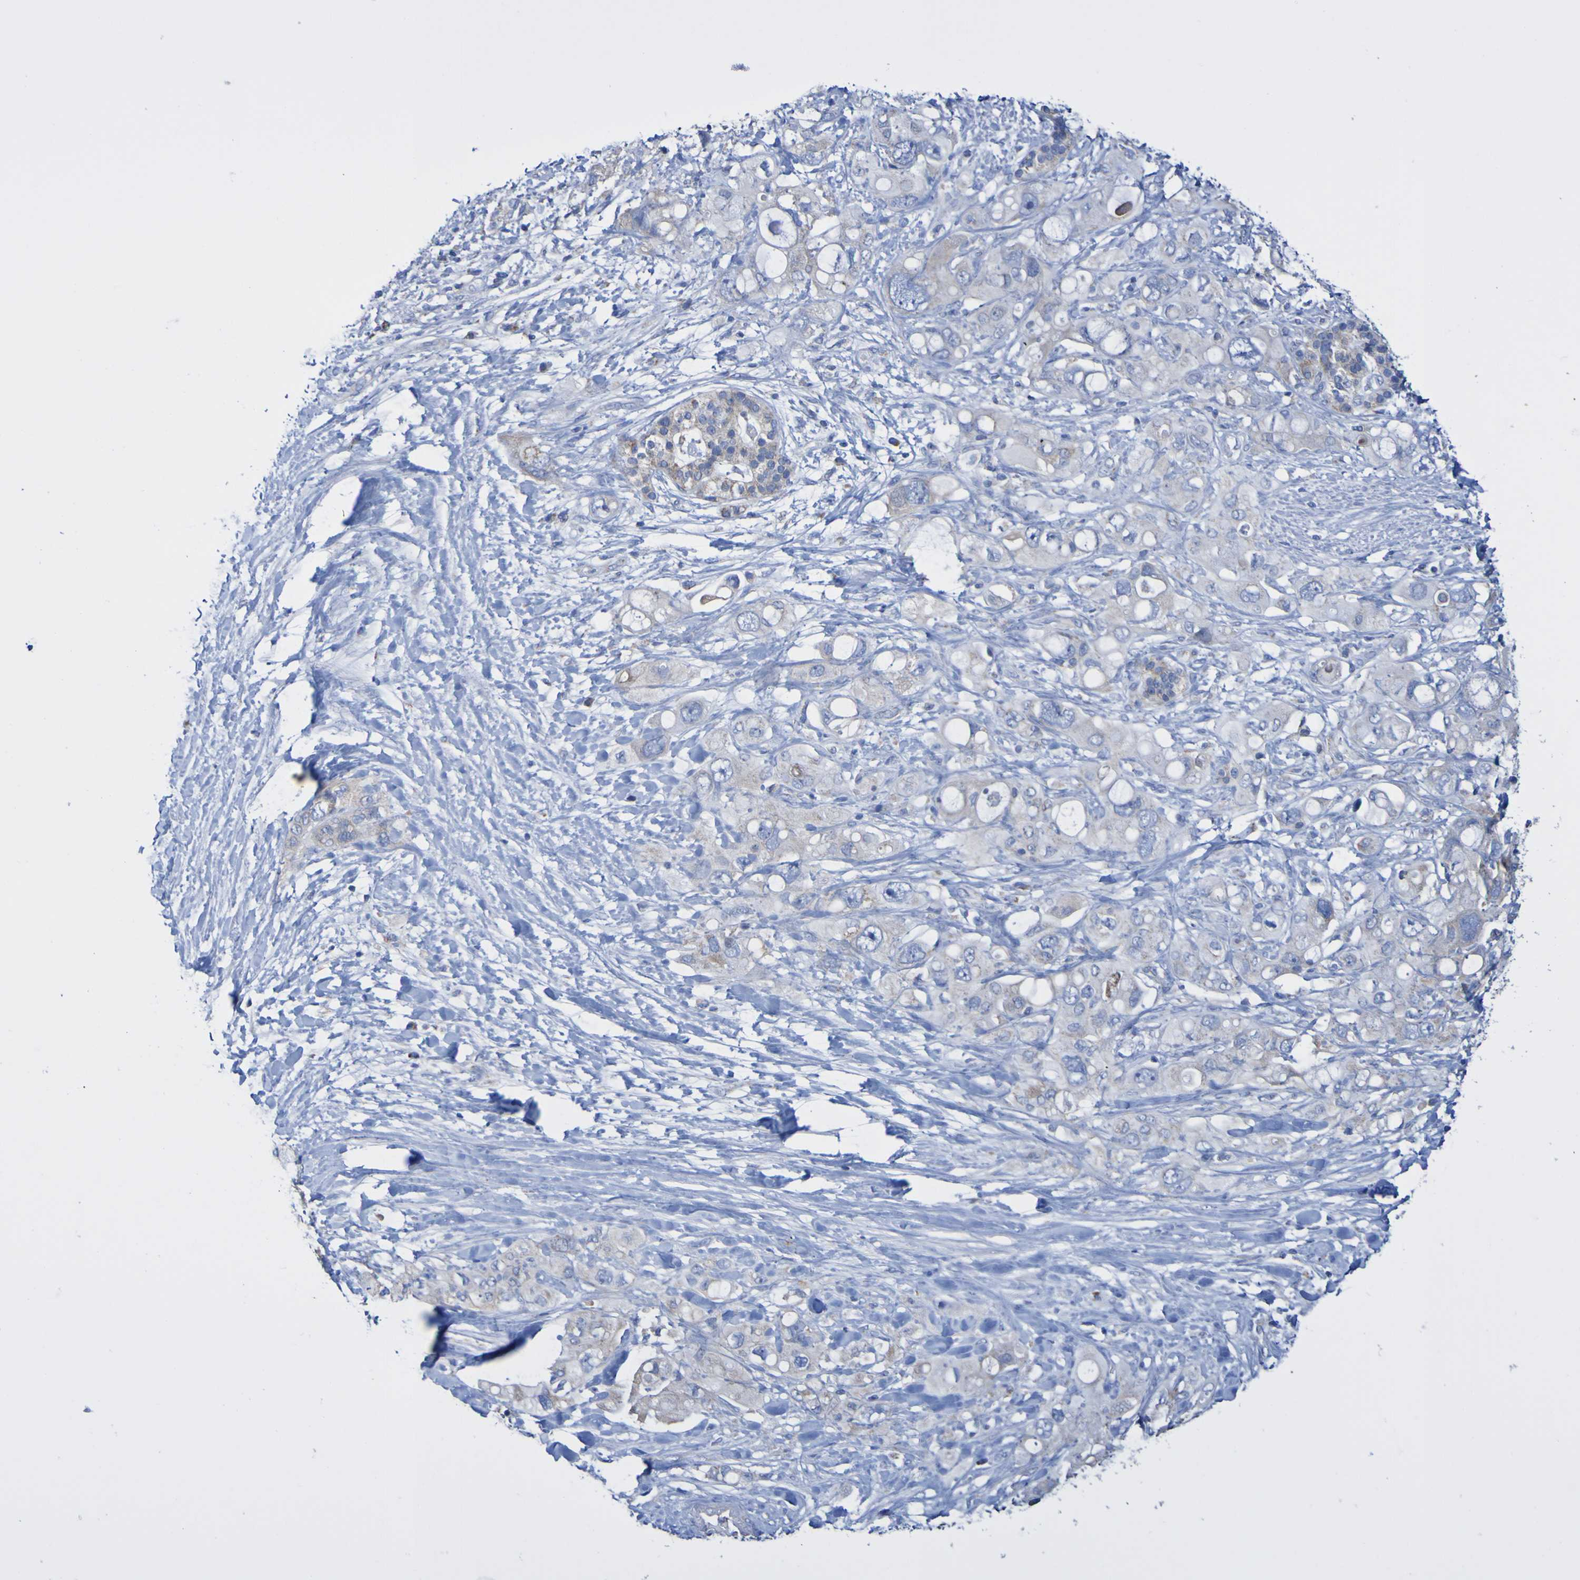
{"staining": {"intensity": "negative", "quantity": "none", "location": "none"}, "tissue": "pancreatic cancer", "cell_type": "Tumor cells", "image_type": "cancer", "snomed": [{"axis": "morphology", "description": "Adenocarcinoma, NOS"}, {"axis": "topography", "description": "Pancreas"}], "caption": "Adenocarcinoma (pancreatic) was stained to show a protein in brown. There is no significant expression in tumor cells.", "gene": "CNTN2", "patient": {"sex": "female", "age": 56}}